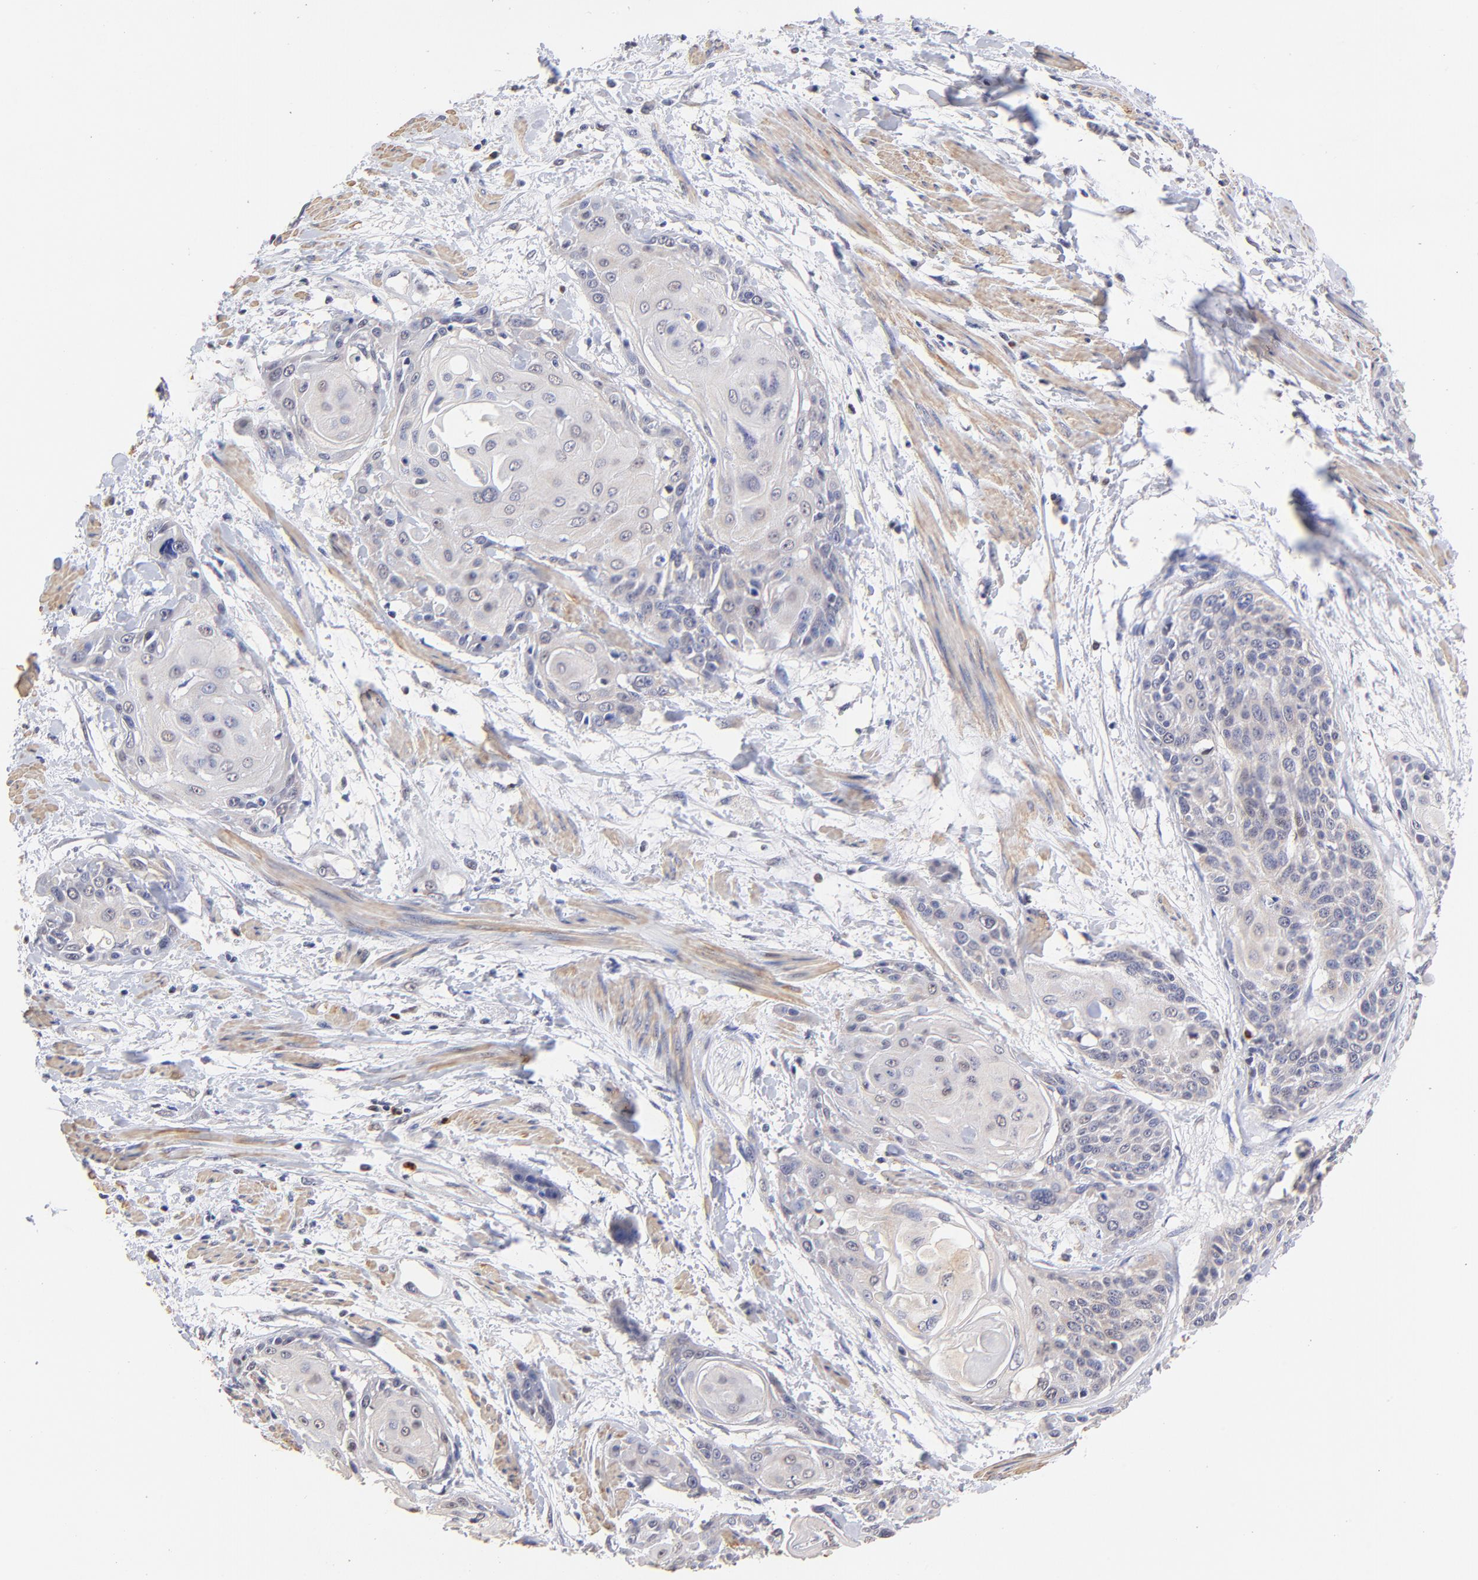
{"staining": {"intensity": "weak", "quantity": "<25%", "location": "cytoplasmic/membranous"}, "tissue": "cervical cancer", "cell_type": "Tumor cells", "image_type": "cancer", "snomed": [{"axis": "morphology", "description": "Squamous cell carcinoma, NOS"}, {"axis": "topography", "description": "Cervix"}], "caption": "Micrograph shows no significant protein staining in tumor cells of squamous cell carcinoma (cervical).", "gene": "BBOF1", "patient": {"sex": "female", "age": 57}}